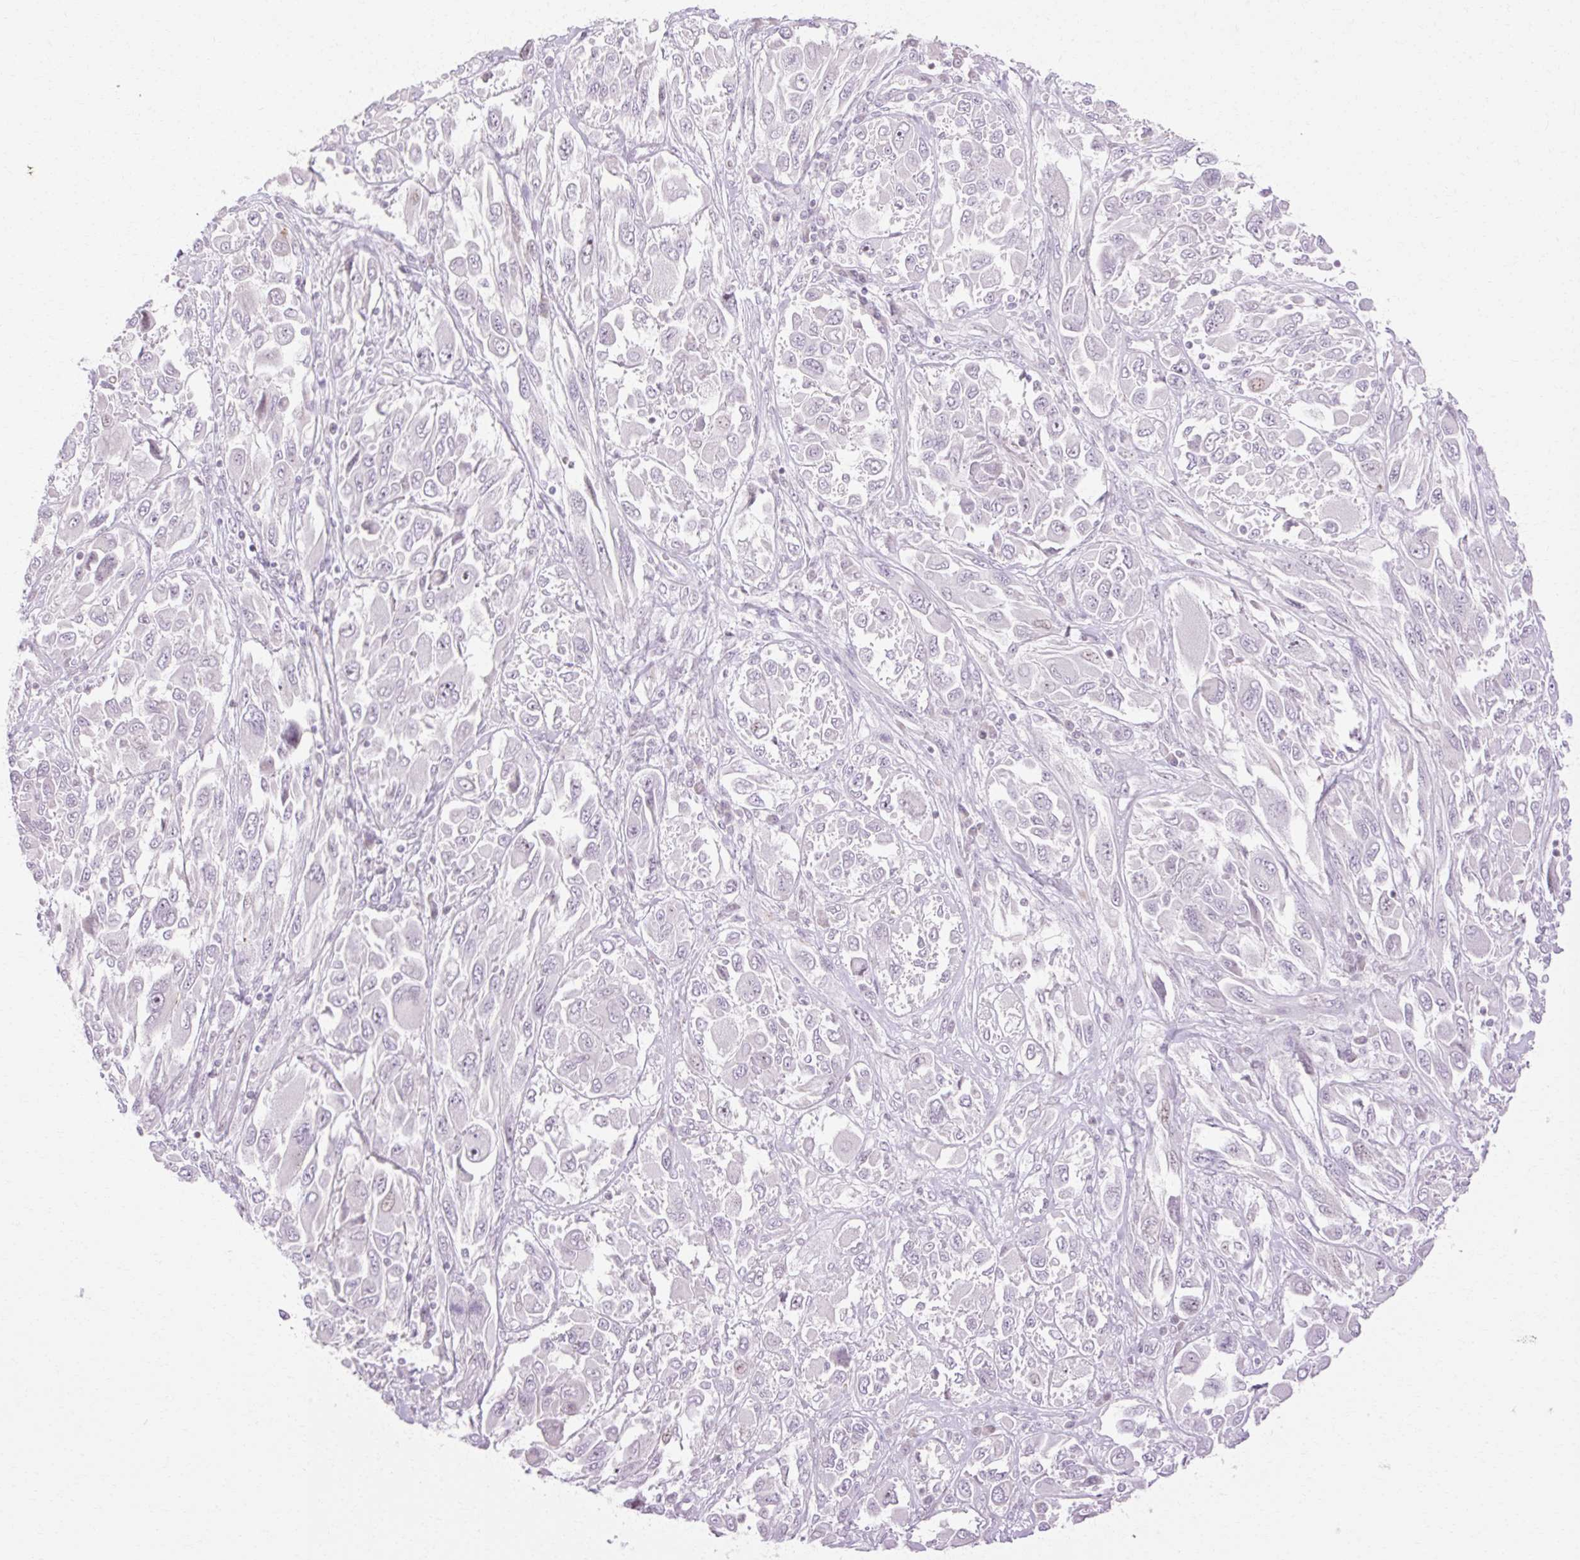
{"staining": {"intensity": "negative", "quantity": "none", "location": "none"}, "tissue": "melanoma", "cell_type": "Tumor cells", "image_type": "cancer", "snomed": [{"axis": "morphology", "description": "Malignant melanoma, NOS"}, {"axis": "topography", "description": "Skin"}], "caption": "This is a photomicrograph of immunohistochemistry (IHC) staining of malignant melanoma, which shows no positivity in tumor cells.", "gene": "C3orf49", "patient": {"sex": "female", "age": 91}}